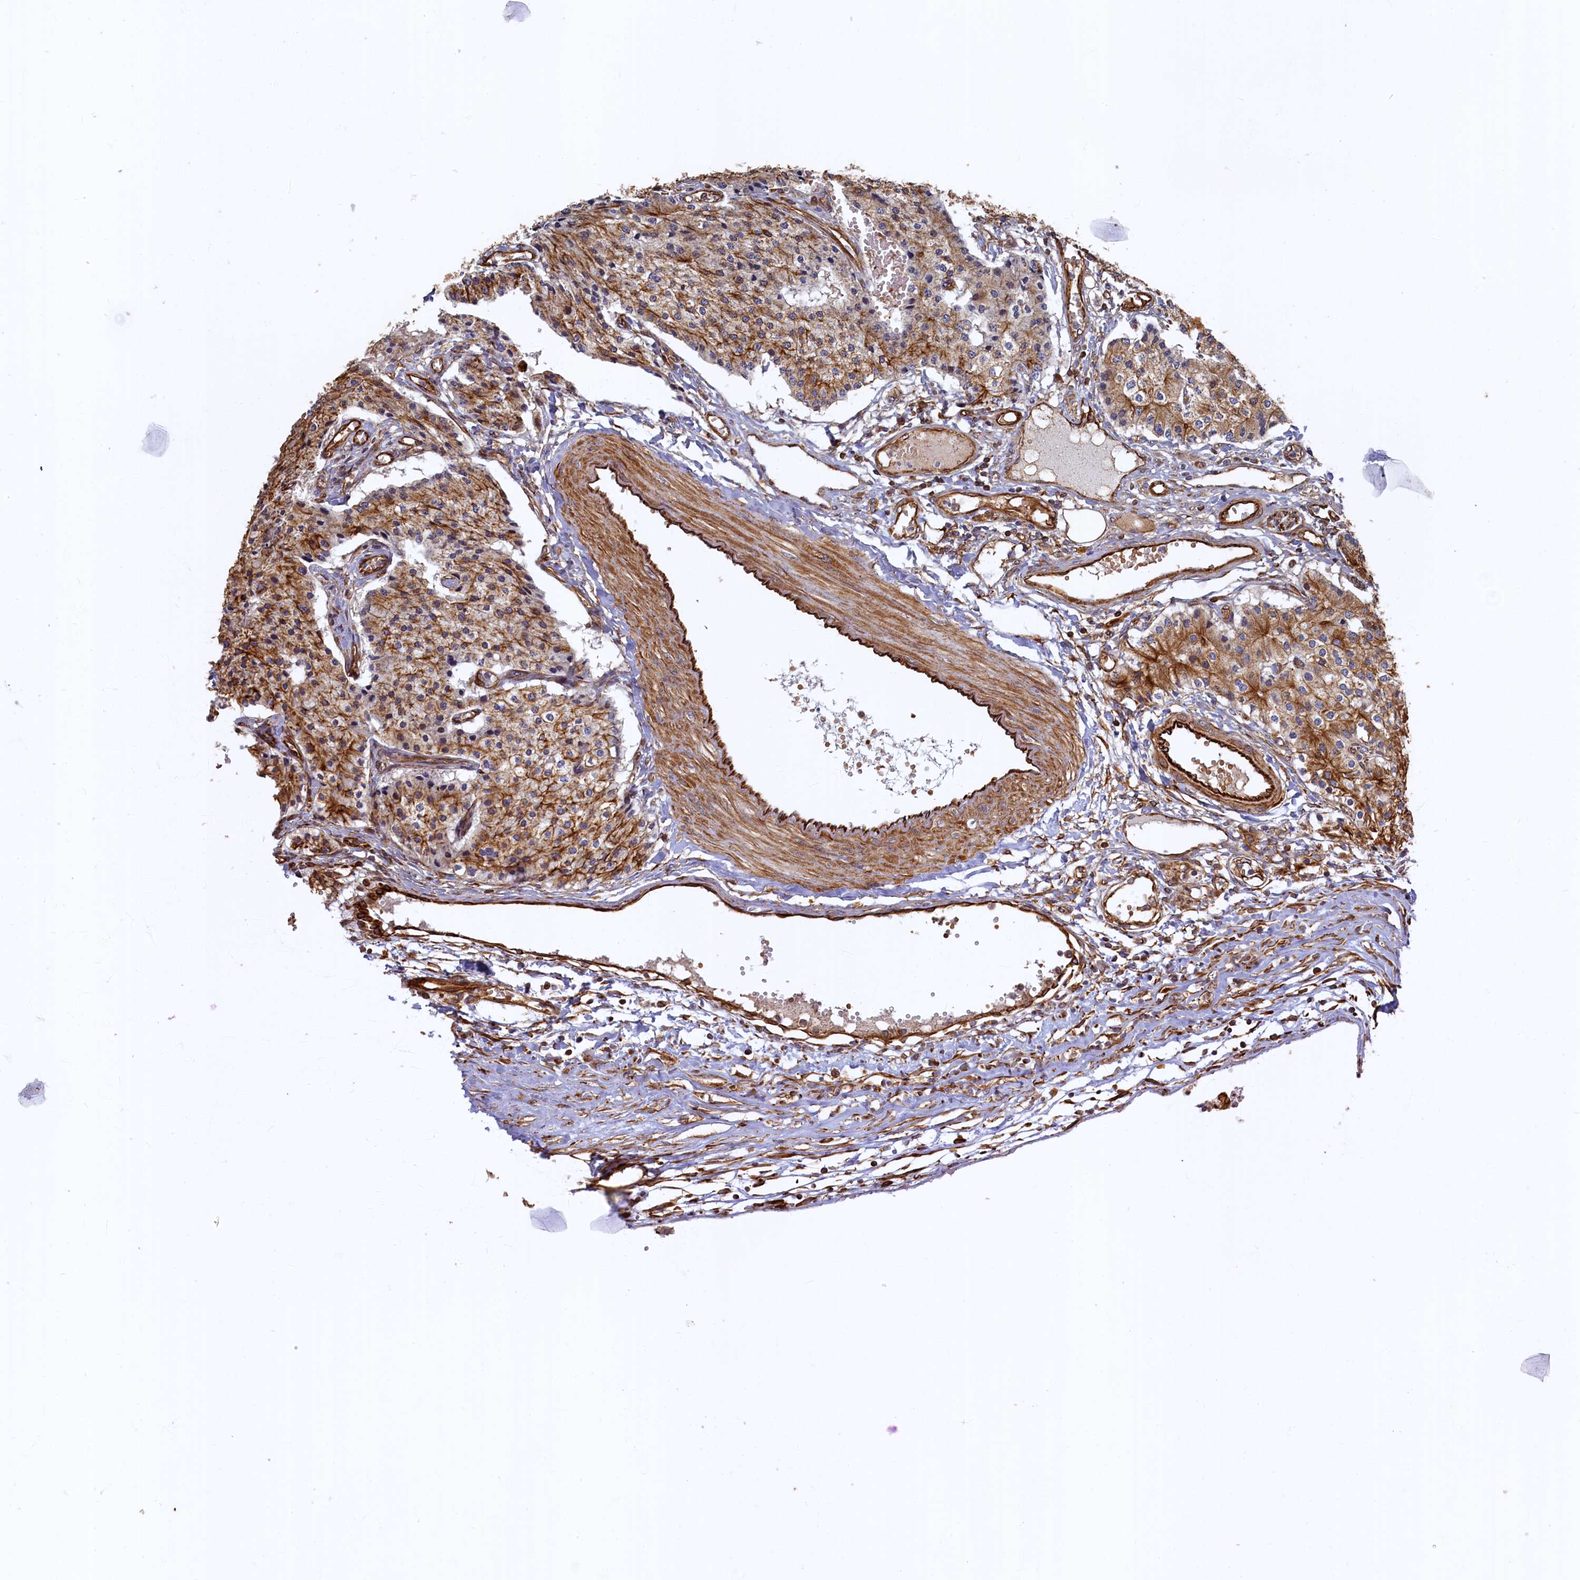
{"staining": {"intensity": "moderate", "quantity": ">75%", "location": "cytoplasmic/membranous"}, "tissue": "carcinoid", "cell_type": "Tumor cells", "image_type": "cancer", "snomed": [{"axis": "morphology", "description": "Carcinoid, malignant, NOS"}, {"axis": "topography", "description": "Colon"}], "caption": "This is a photomicrograph of immunohistochemistry staining of malignant carcinoid, which shows moderate staining in the cytoplasmic/membranous of tumor cells.", "gene": "LRRC57", "patient": {"sex": "female", "age": 52}}